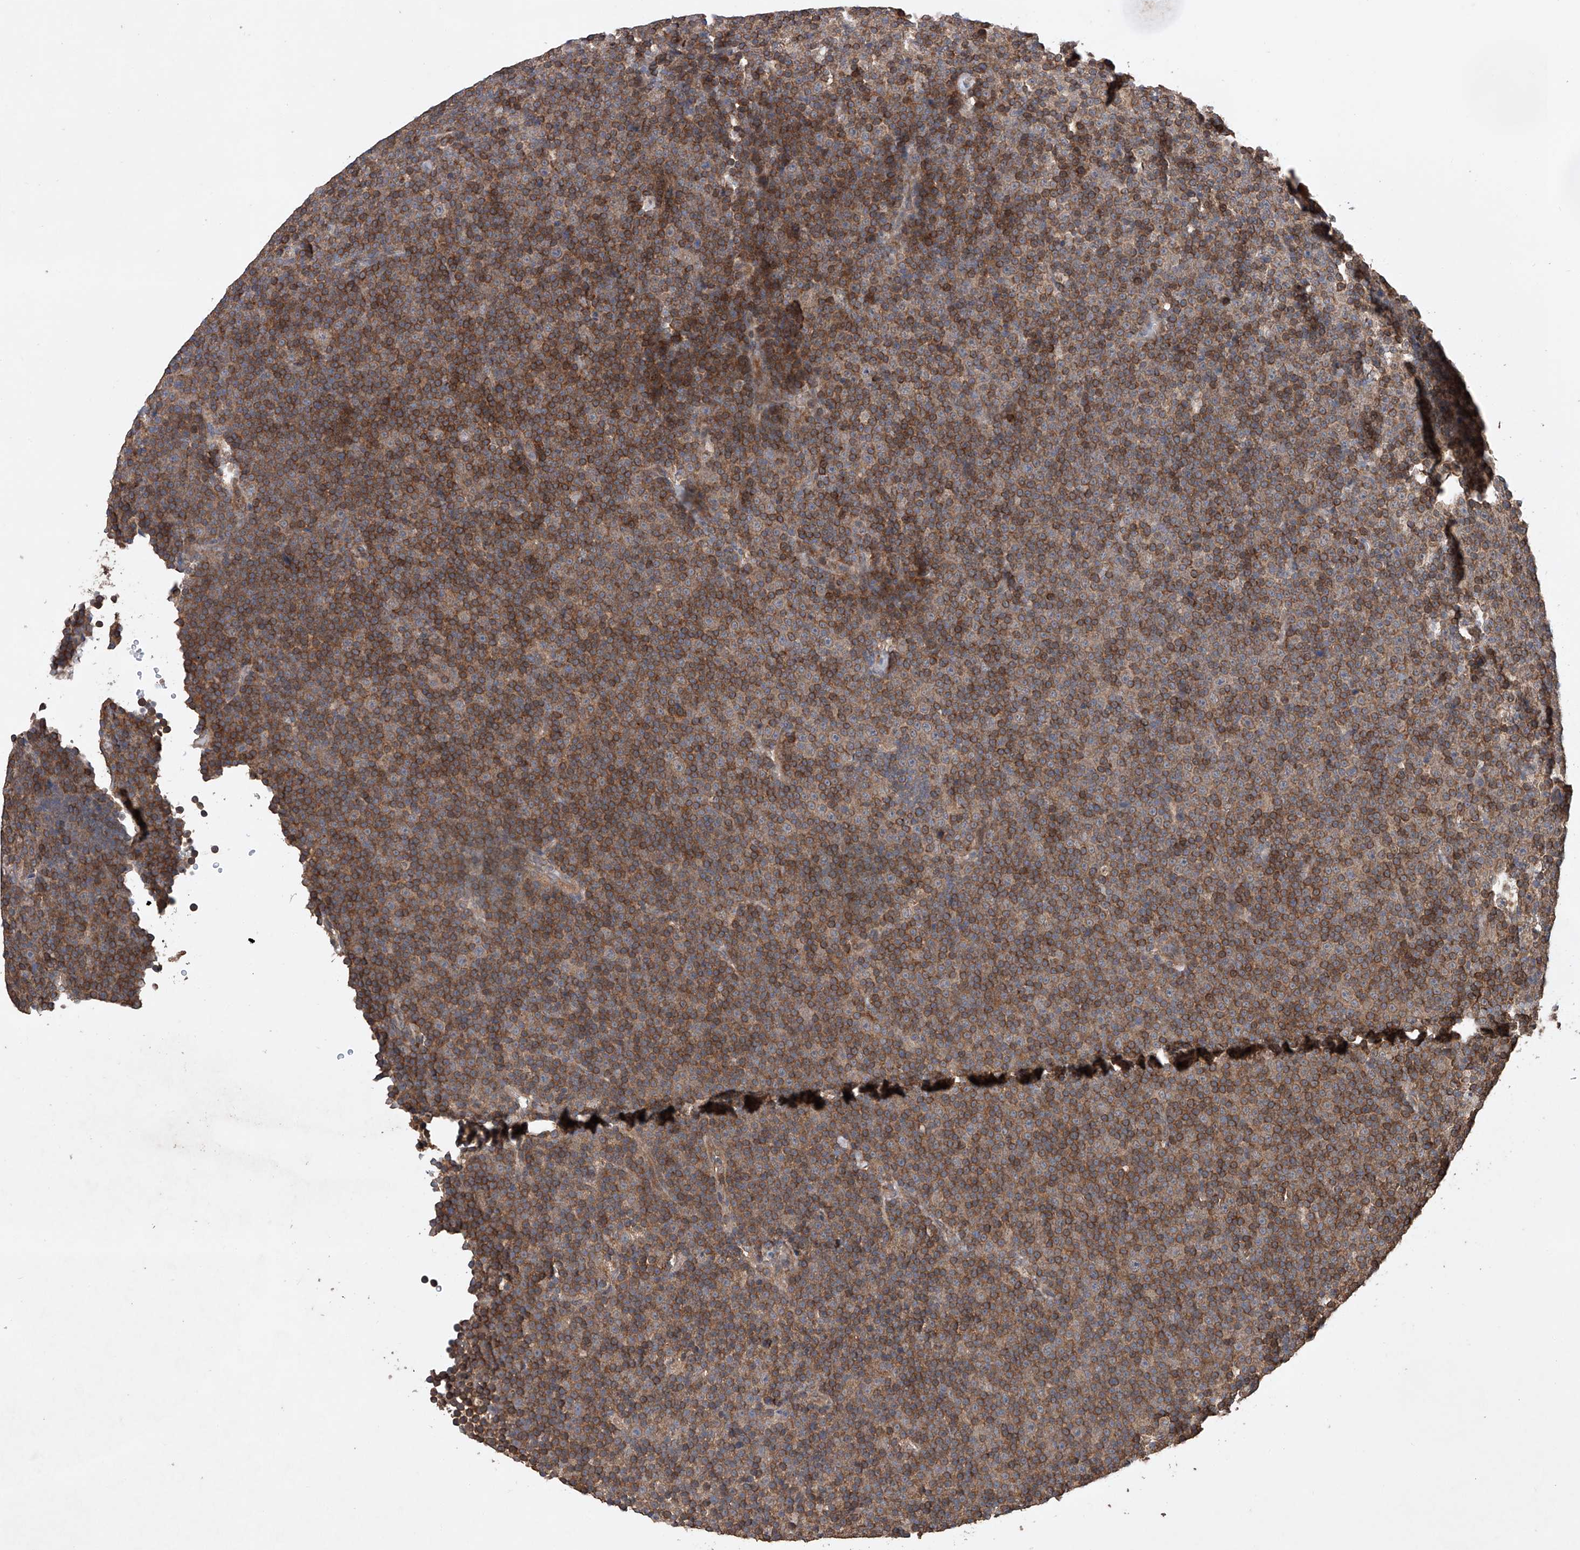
{"staining": {"intensity": "moderate", "quantity": ">75%", "location": "cytoplasmic/membranous"}, "tissue": "lymphoma", "cell_type": "Tumor cells", "image_type": "cancer", "snomed": [{"axis": "morphology", "description": "Malignant lymphoma, non-Hodgkin's type, Low grade"}, {"axis": "topography", "description": "Lymph node"}], "caption": "This photomicrograph demonstrates lymphoma stained with IHC to label a protein in brown. The cytoplasmic/membranous of tumor cells show moderate positivity for the protein. Nuclei are counter-stained blue.", "gene": "LURAP1", "patient": {"sex": "female", "age": 67}}